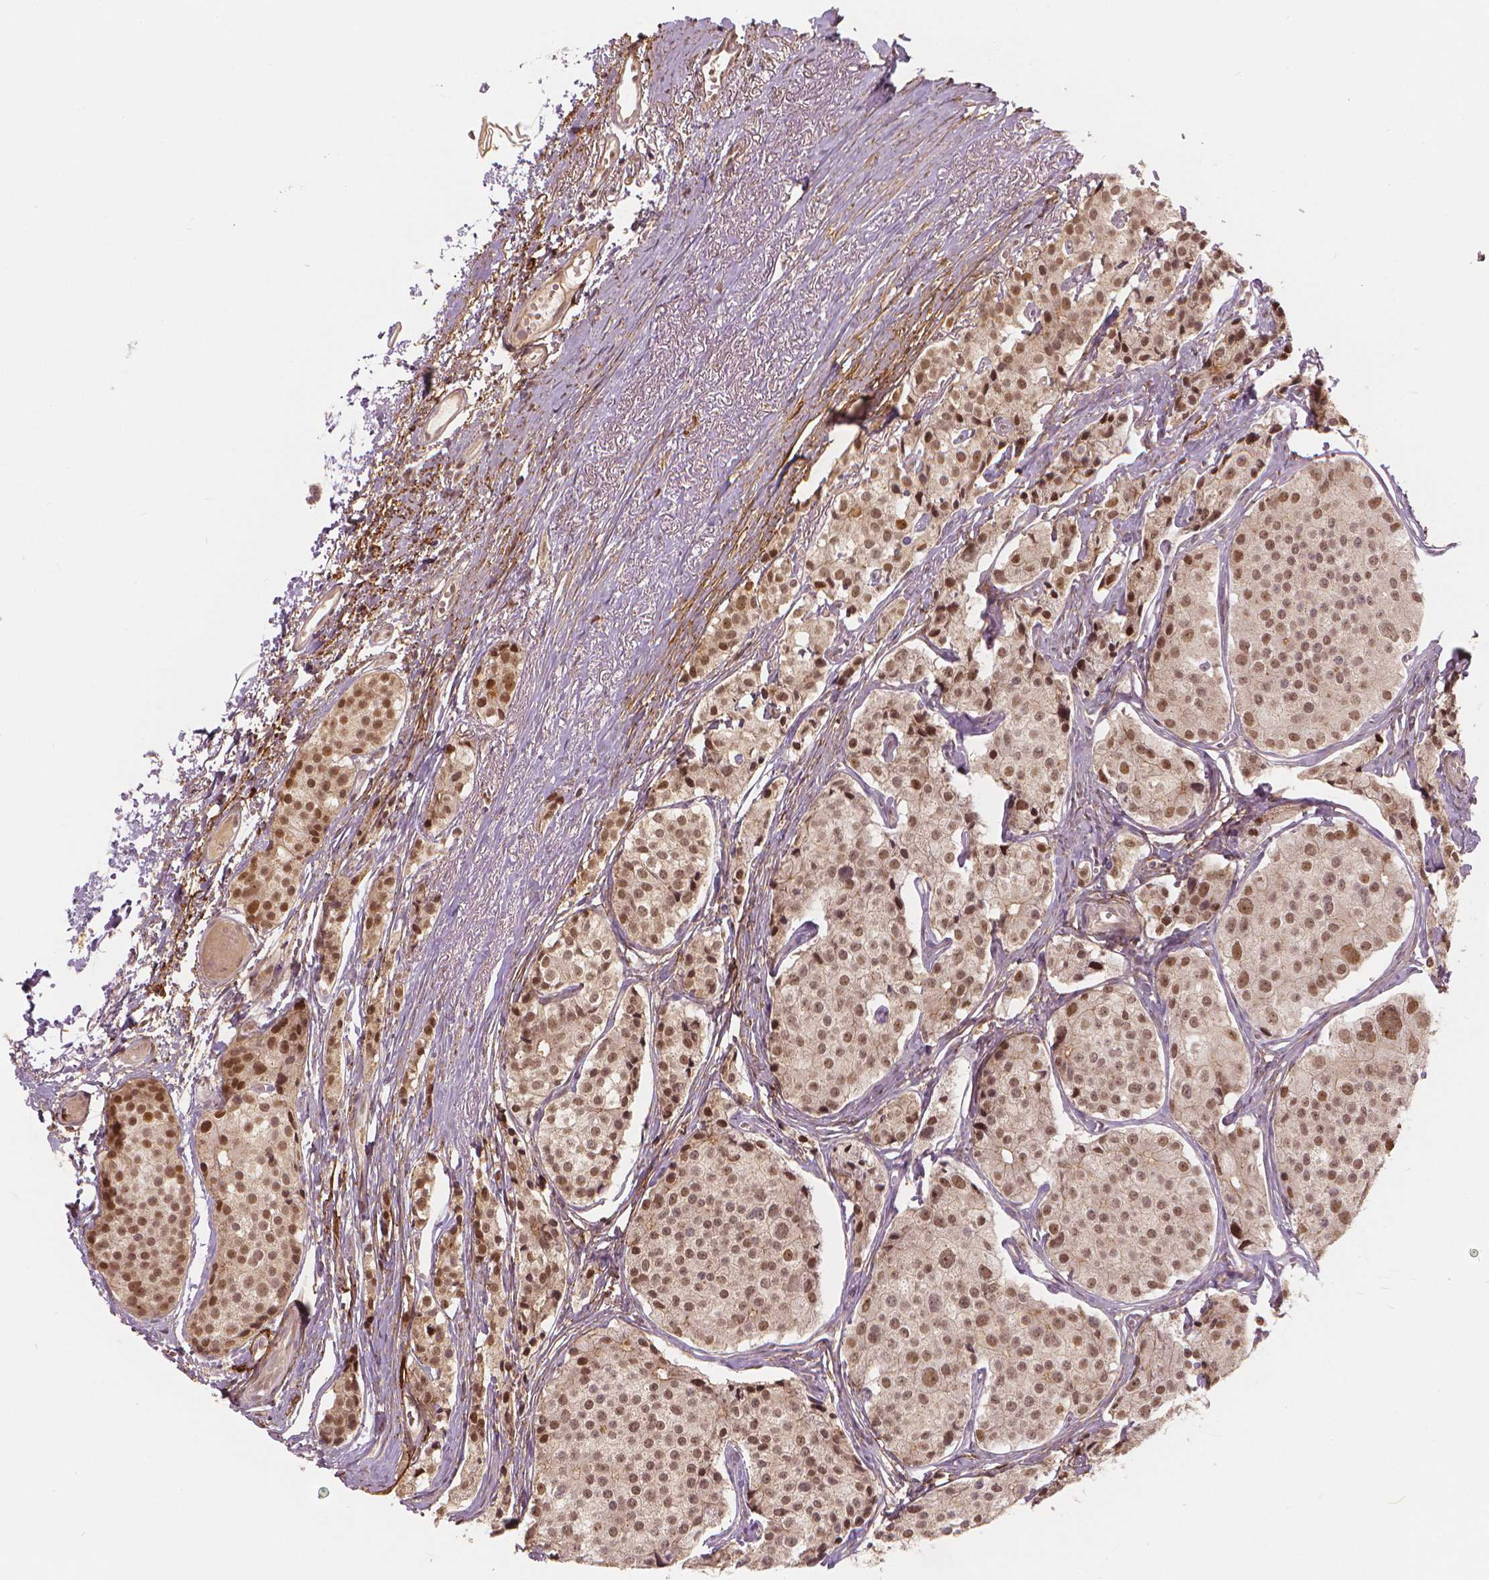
{"staining": {"intensity": "moderate", "quantity": ">75%", "location": "nuclear"}, "tissue": "carcinoid", "cell_type": "Tumor cells", "image_type": "cancer", "snomed": [{"axis": "morphology", "description": "Carcinoid, malignant, NOS"}, {"axis": "topography", "description": "Small intestine"}], "caption": "This is a histology image of immunohistochemistry staining of carcinoid, which shows moderate expression in the nuclear of tumor cells.", "gene": "NSD2", "patient": {"sex": "female", "age": 65}}